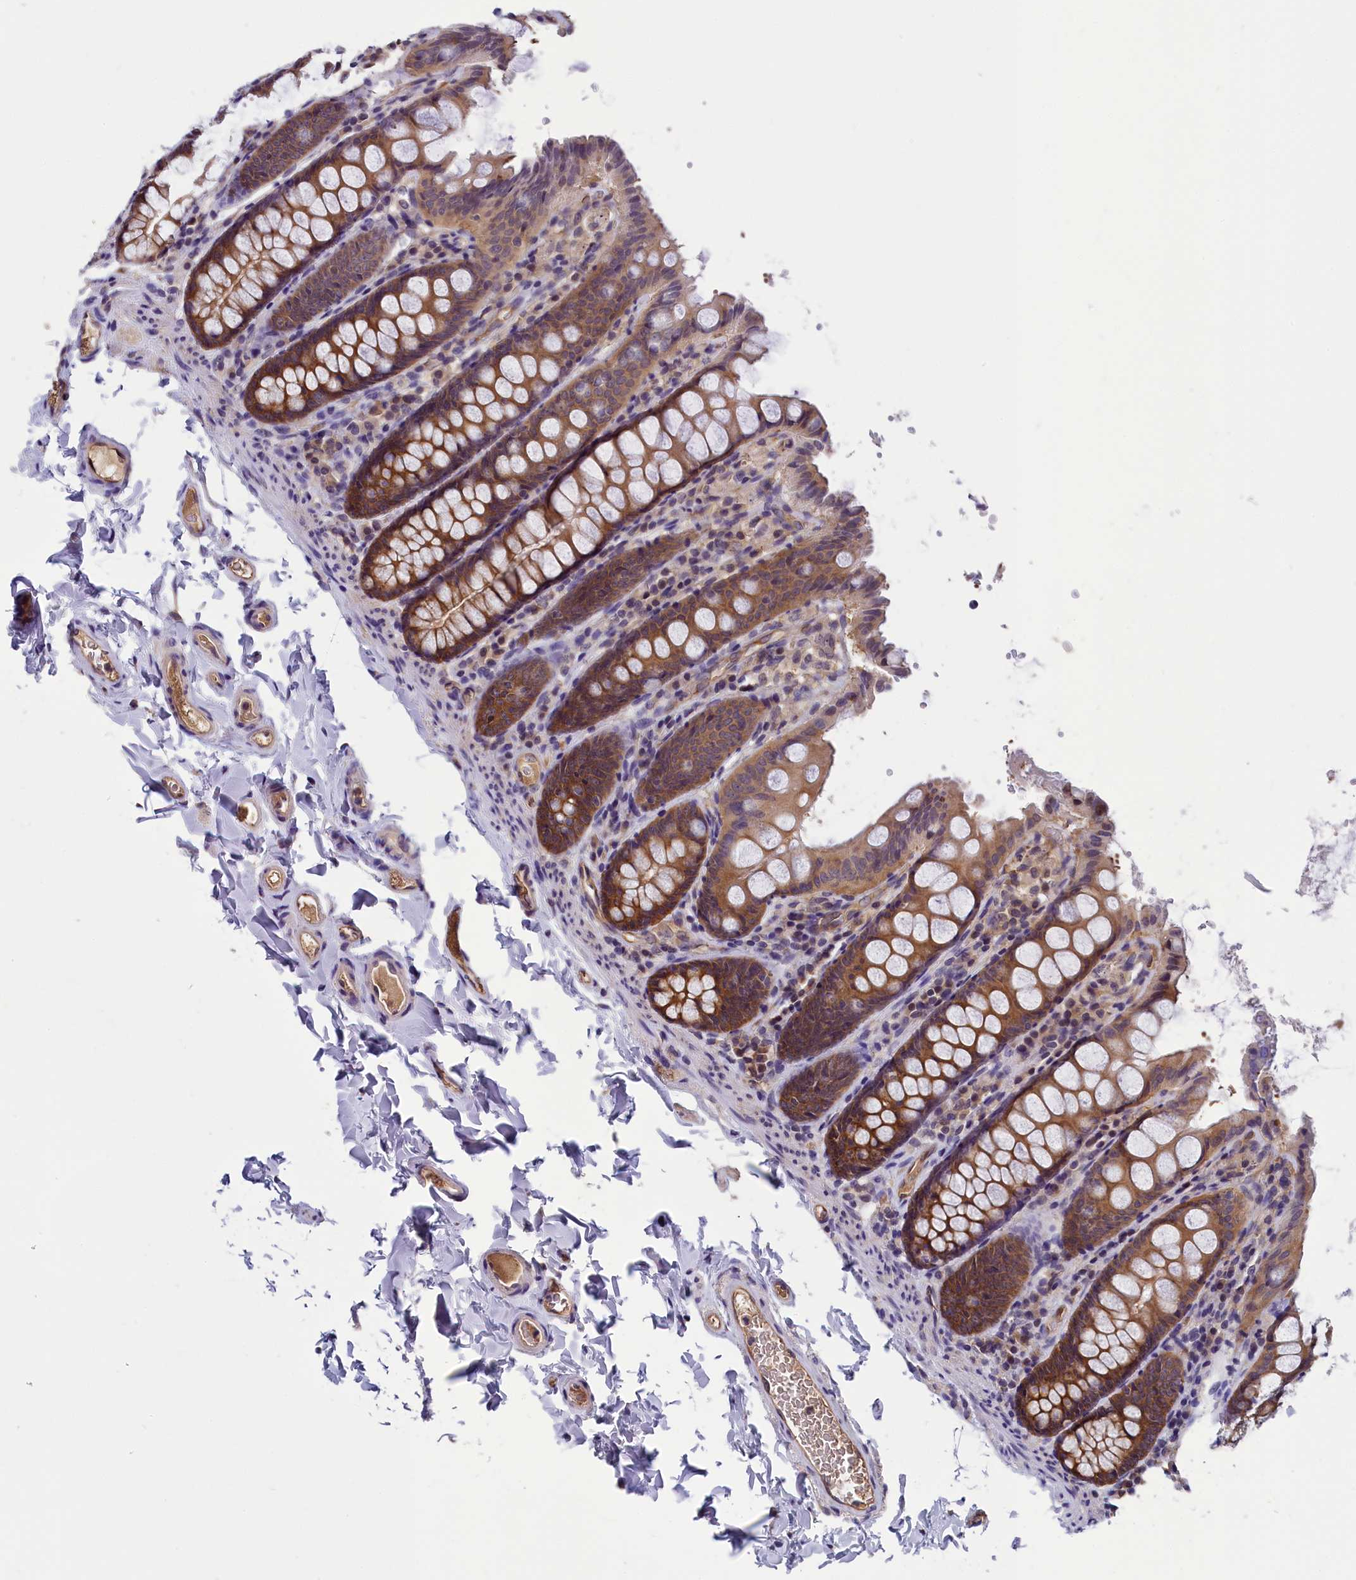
{"staining": {"intensity": "weak", "quantity": ">75%", "location": "cytoplasmic/membranous"}, "tissue": "colon", "cell_type": "Endothelial cells", "image_type": "normal", "snomed": [{"axis": "morphology", "description": "Normal tissue, NOS"}, {"axis": "topography", "description": "Colon"}], "caption": "Brown immunohistochemical staining in unremarkable colon displays weak cytoplasmic/membranous expression in approximately >75% of endothelial cells.", "gene": "ABCC8", "patient": {"sex": "female", "age": 61}}